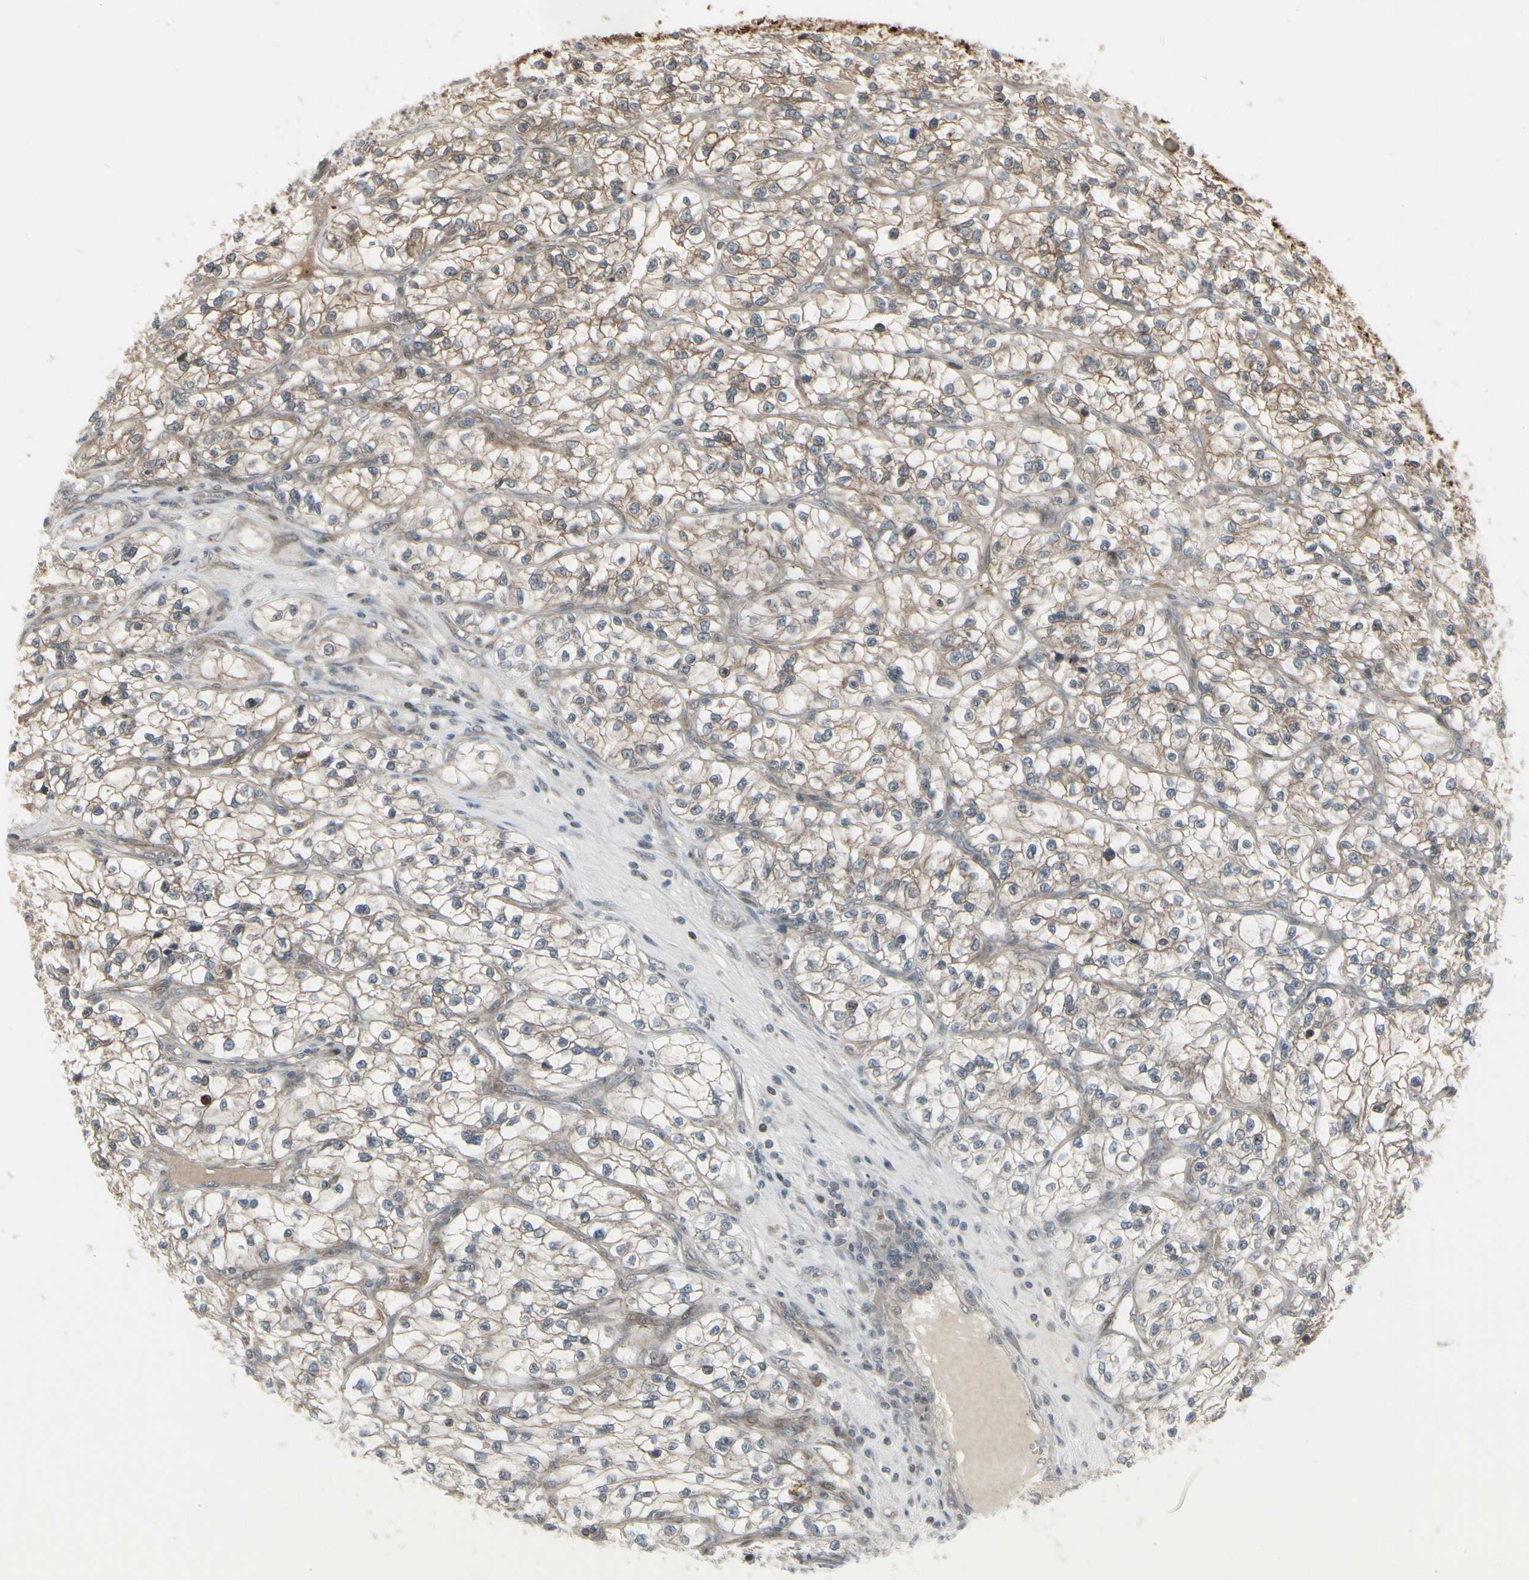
{"staining": {"intensity": "moderate", "quantity": "25%-75%", "location": "cytoplasmic/membranous"}, "tissue": "renal cancer", "cell_type": "Tumor cells", "image_type": "cancer", "snomed": [{"axis": "morphology", "description": "Adenocarcinoma, NOS"}, {"axis": "topography", "description": "Kidney"}], "caption": "Immunohistochemistry of renal cancer shows medium levels of moderate cytoplasmic/membranous expression in about 25%-75% of tumor cells. (DAB IHC, brown staining for protein, blue staining for nuclei).", "gene": "IGFBP6", "patient": {"sex": "female", "age": 57}}